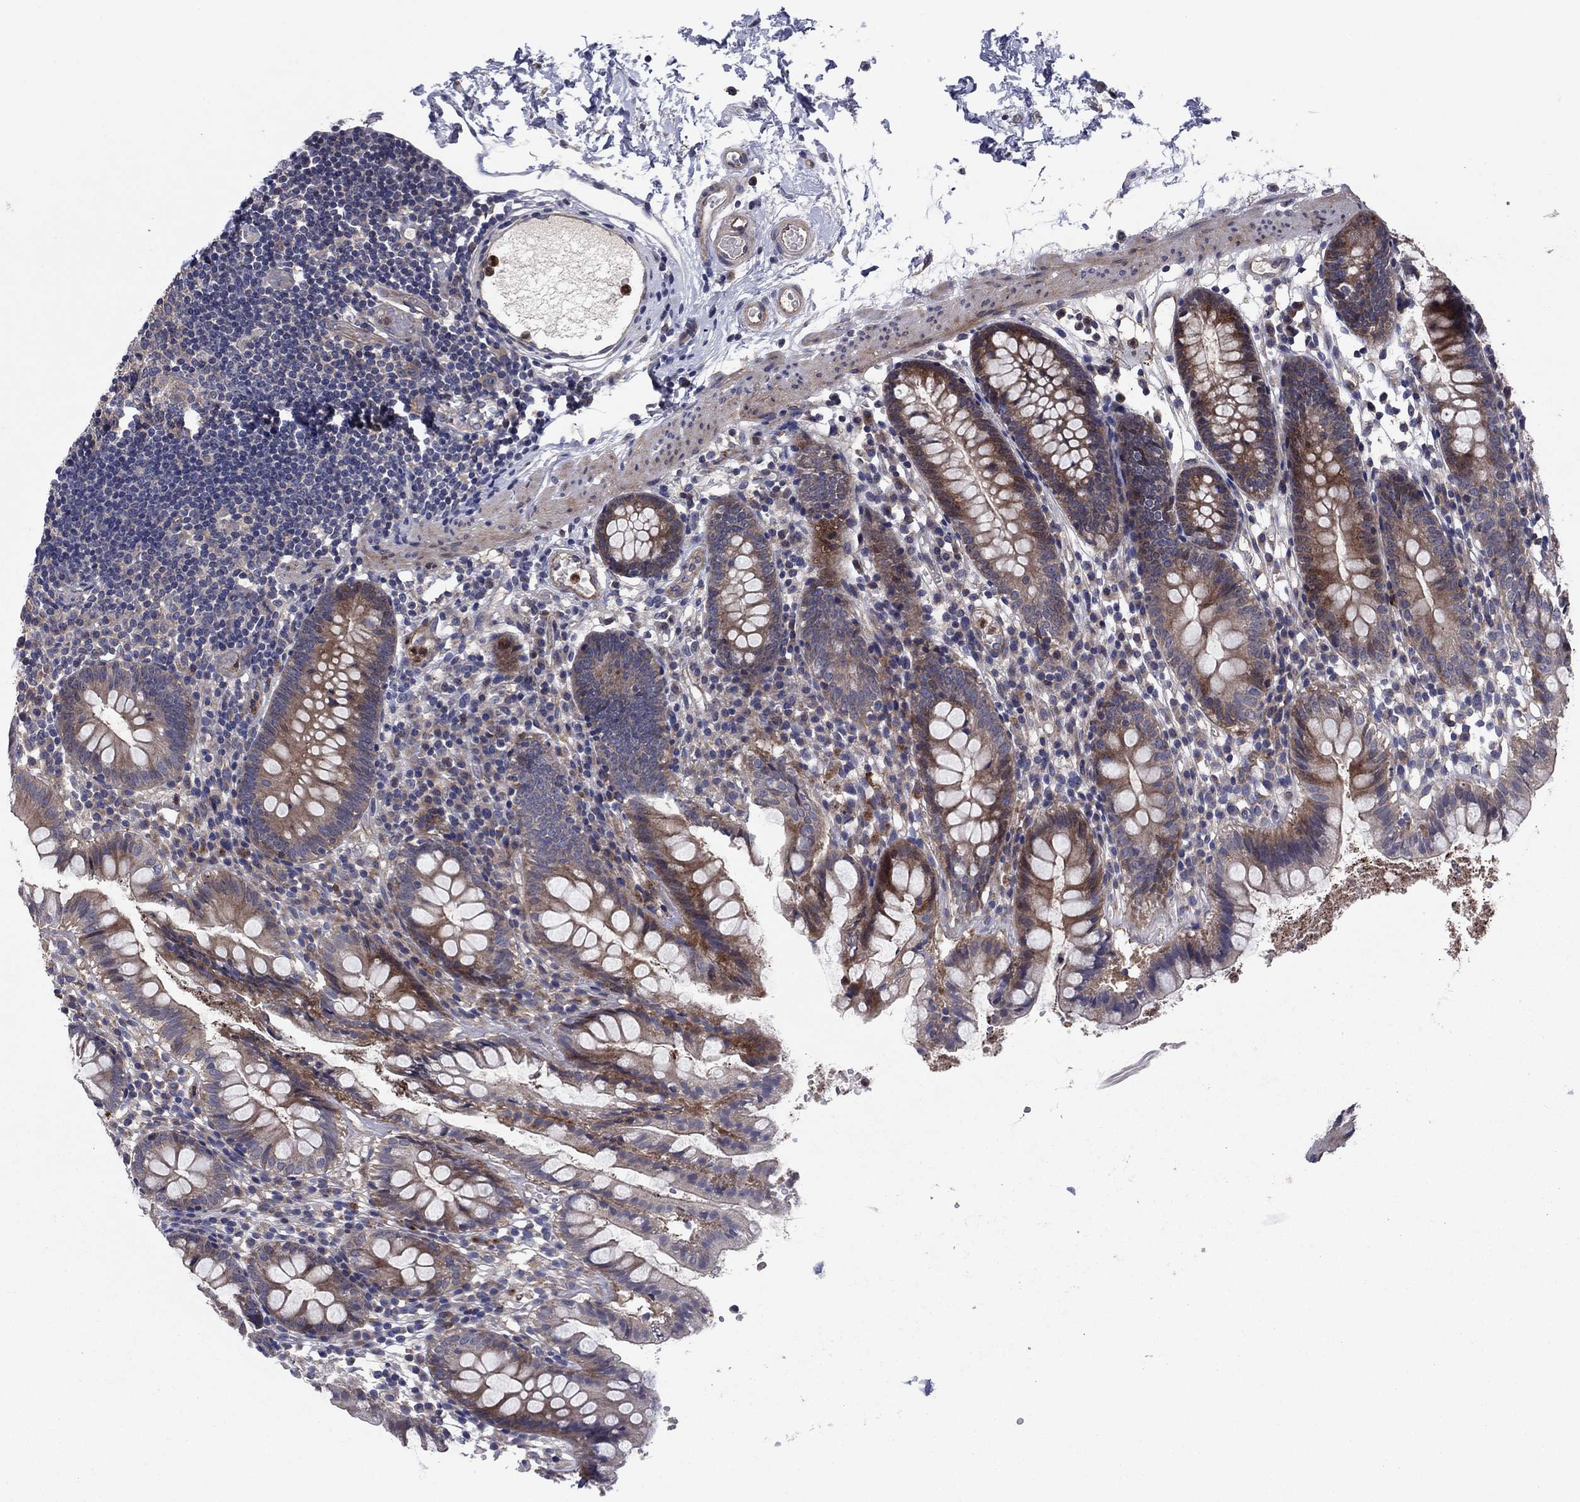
{"staining": {"intensity": "strong", "quantity": "25%-75%", "location": "cytoplasmic/membranous"}, "tissue": "small intestine", "cell_type": "Glandular cells", "image_type": "normal", "snomed": [{"axis": "morphology", "description": "Normal tissue, NOS"}, {"axis": "topography", "description": "Small intestine"}], "caption": "This image shows immunohistochemistry (IHC) staining of benign small intestine, with high strong cytoplasmic/membranous staining in approximately 25%-75% of glandular cells.", "gene": "MSRB1", "patient": {"sex": "female", "age": 90}}